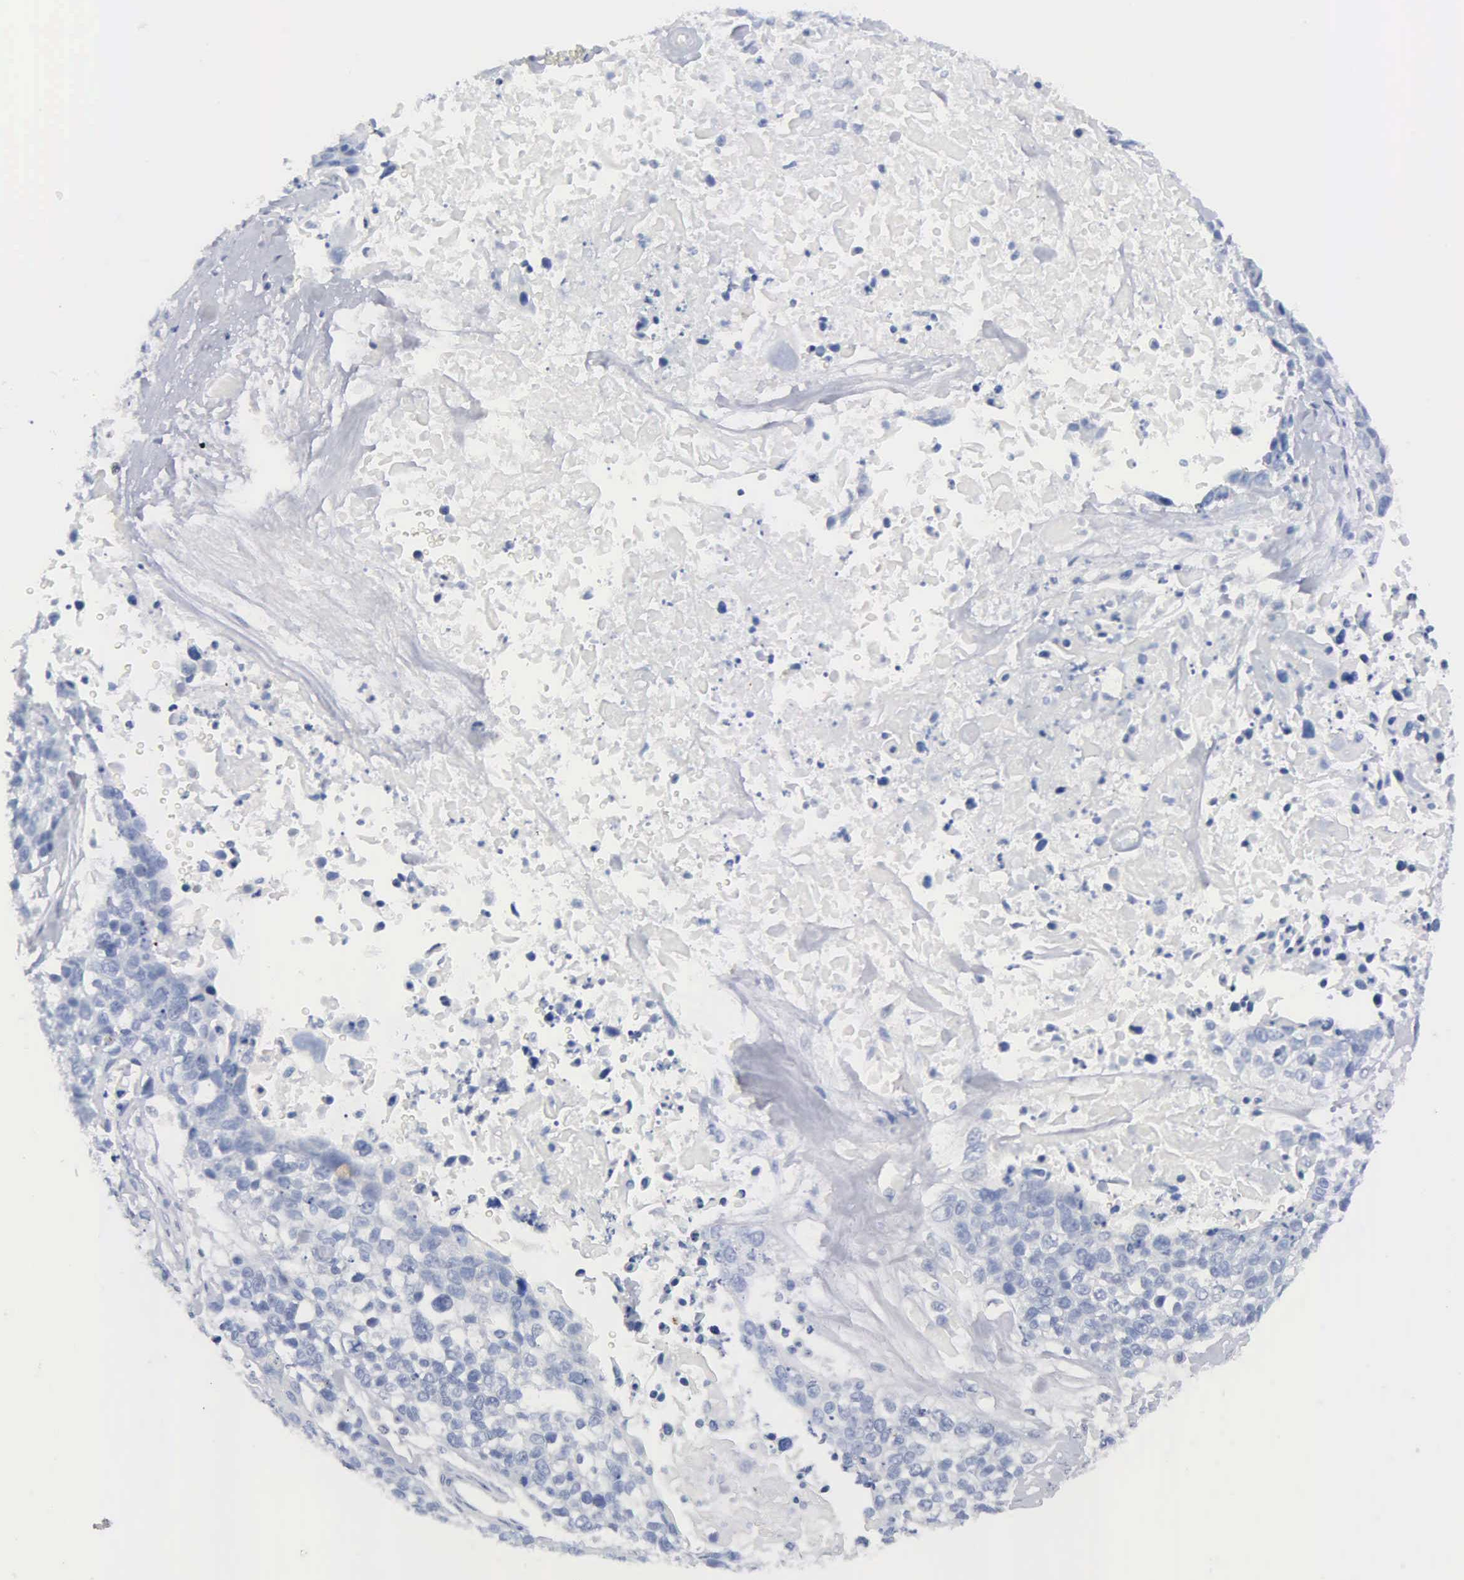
{"staining": {"intensity": "negative", "quantity": "none", "location": "none"}, "tissue": "lung cancer", "cell_type": "Tumor cells", "image_type": "cancer", "snomed": [{"axis": "morphology", "description": "Squamous cell carcinoma, NOS"}, {"axis": "topography", "description": "Lymph node"}, {"axis": "topography", "description": "Lung"}], "caption": "Protein analysis of lung cancer shows no significant positivity in tumor cells.", "gene": "ASPHD2", "patient": {"sex": "male", "age": 74}}